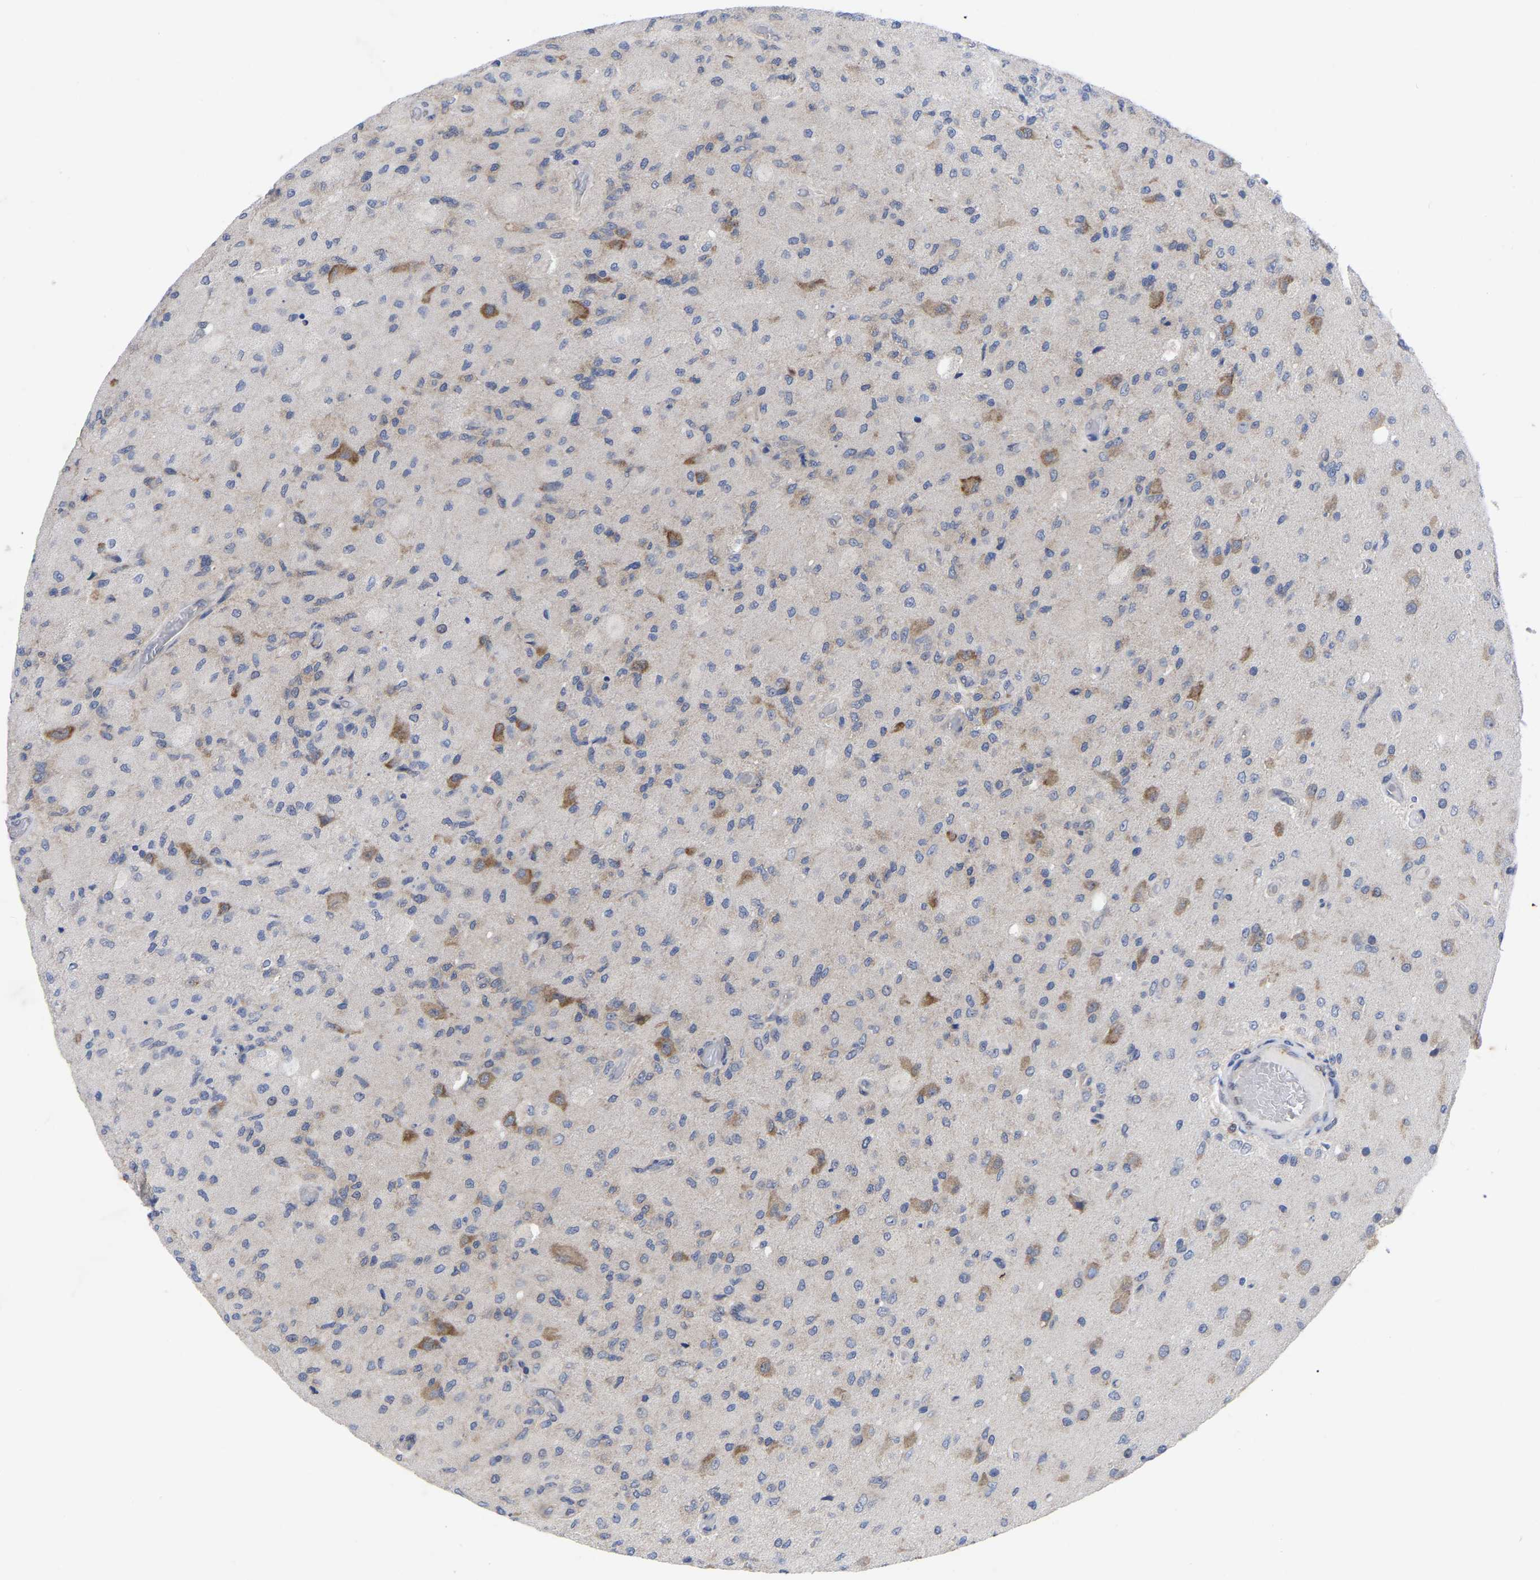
{"staining": {"intensity": "negative", "quantity": "none", "location": "none"}, "tissue": "glioma", "cell_type": "Tumor cells", "image_type": "cancer", "snomed": [{"axis": "morphology", "description": "Normal tissue, NOS"}, {"axis": "morphology", "description": "Glioma, malignant, High grade"}, {"axis": "topography", "description": "Cerebral cortex"}], "caption": "DAB immunohistochemical staining of human high-grade glioma (malignant) demonstrates no significant staining in tumor cells.", "gene": "TCP1", "patient": {"sex": "male", "age": 77}}